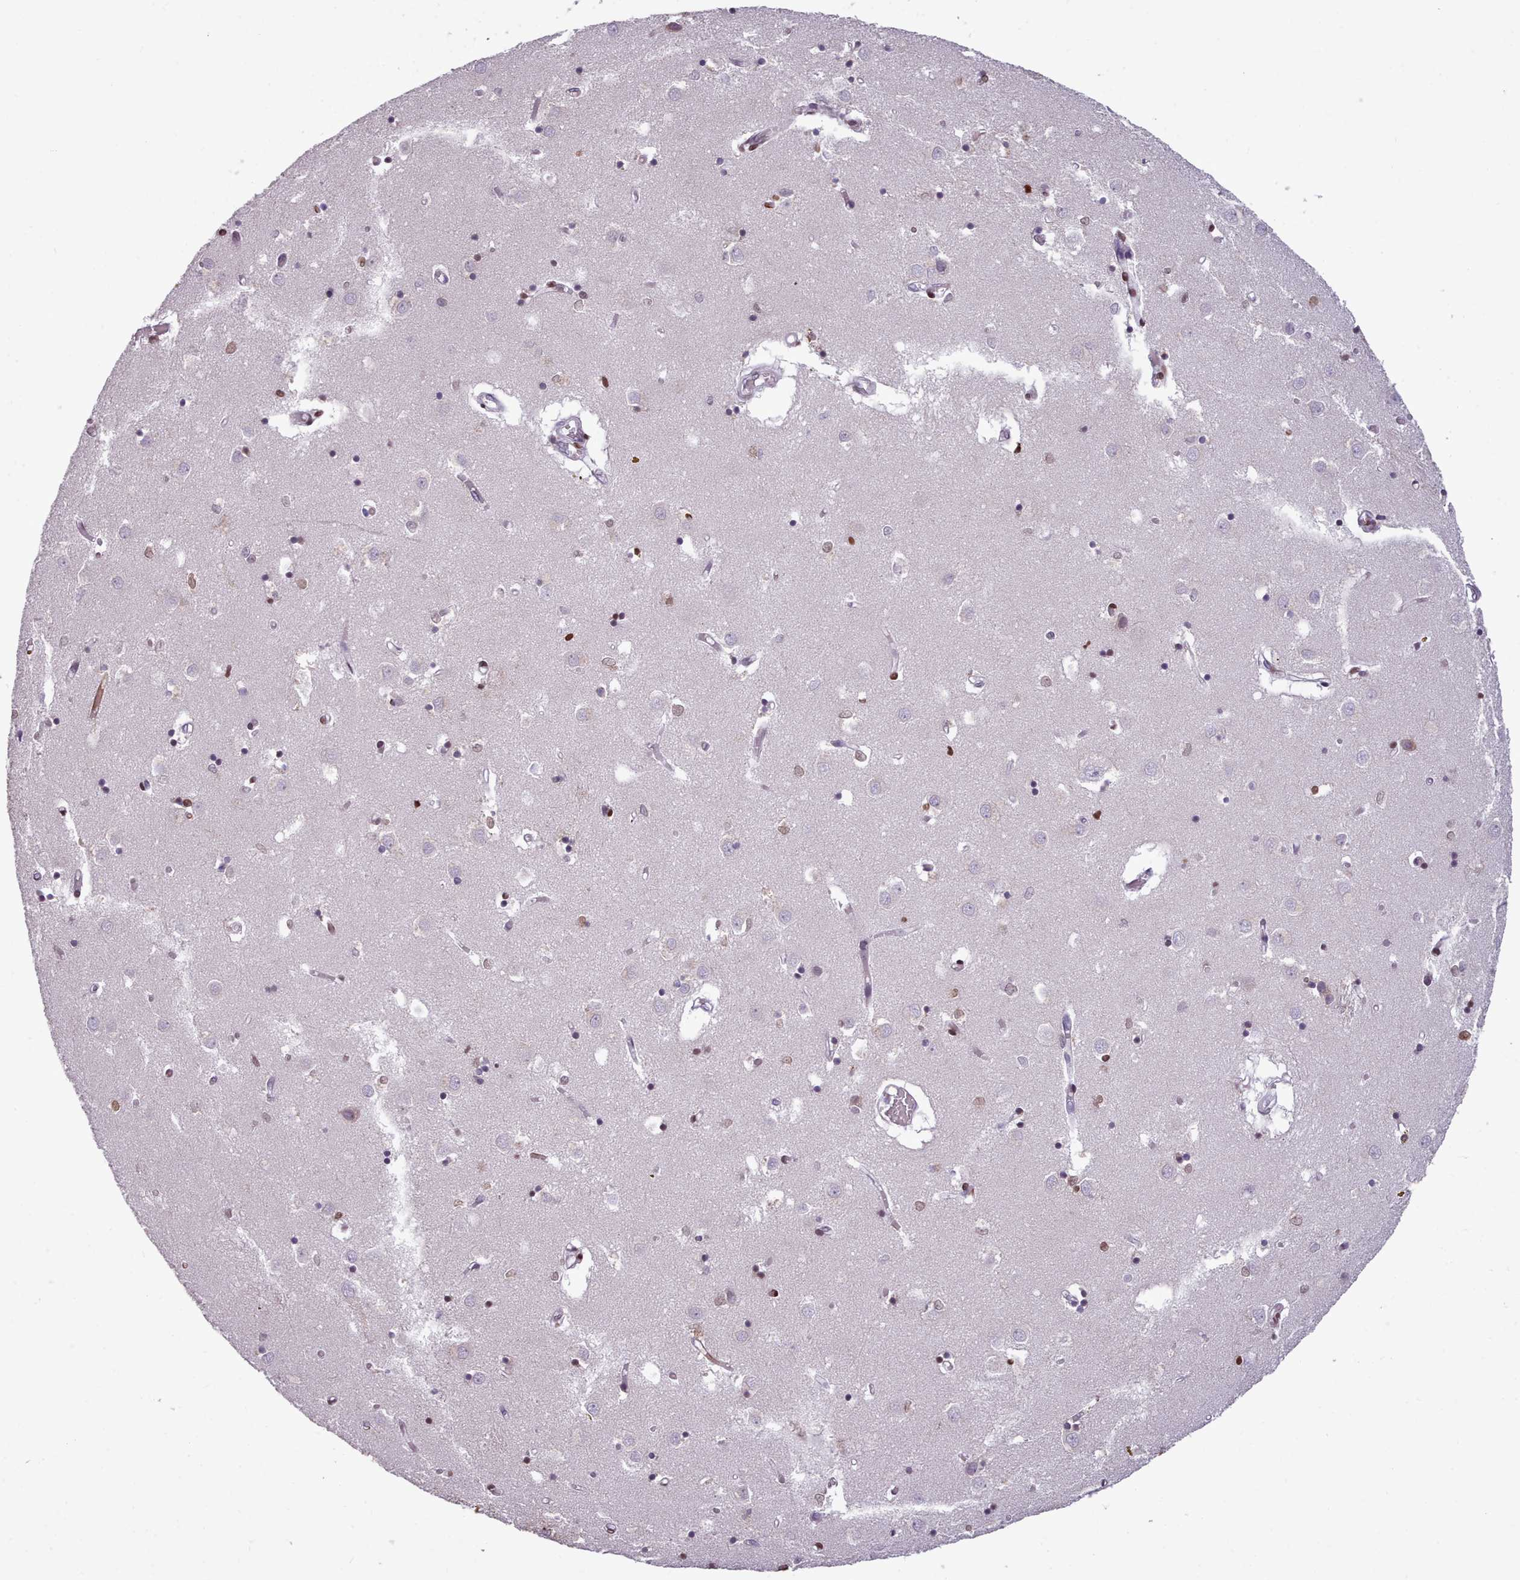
{"staining": {"intensity": "strong", "quantity": "<25%", "location": "nuclear"}, "tissue": "caudate", "cell_type": "Glial cells", "image_type": "normal", "snomed": [{"axis": "morphology", "description": "Normal tissue, NOS"}, {"axis": "topography", "description": "Lateral ventricle wall"}], "caption": "Caudate stained for a protein (brown) displays strong nuclear positive positivity in about <25% of glial cells.", "gene": "KCNT2", "patient": {"sex": "male", "age": 70}}